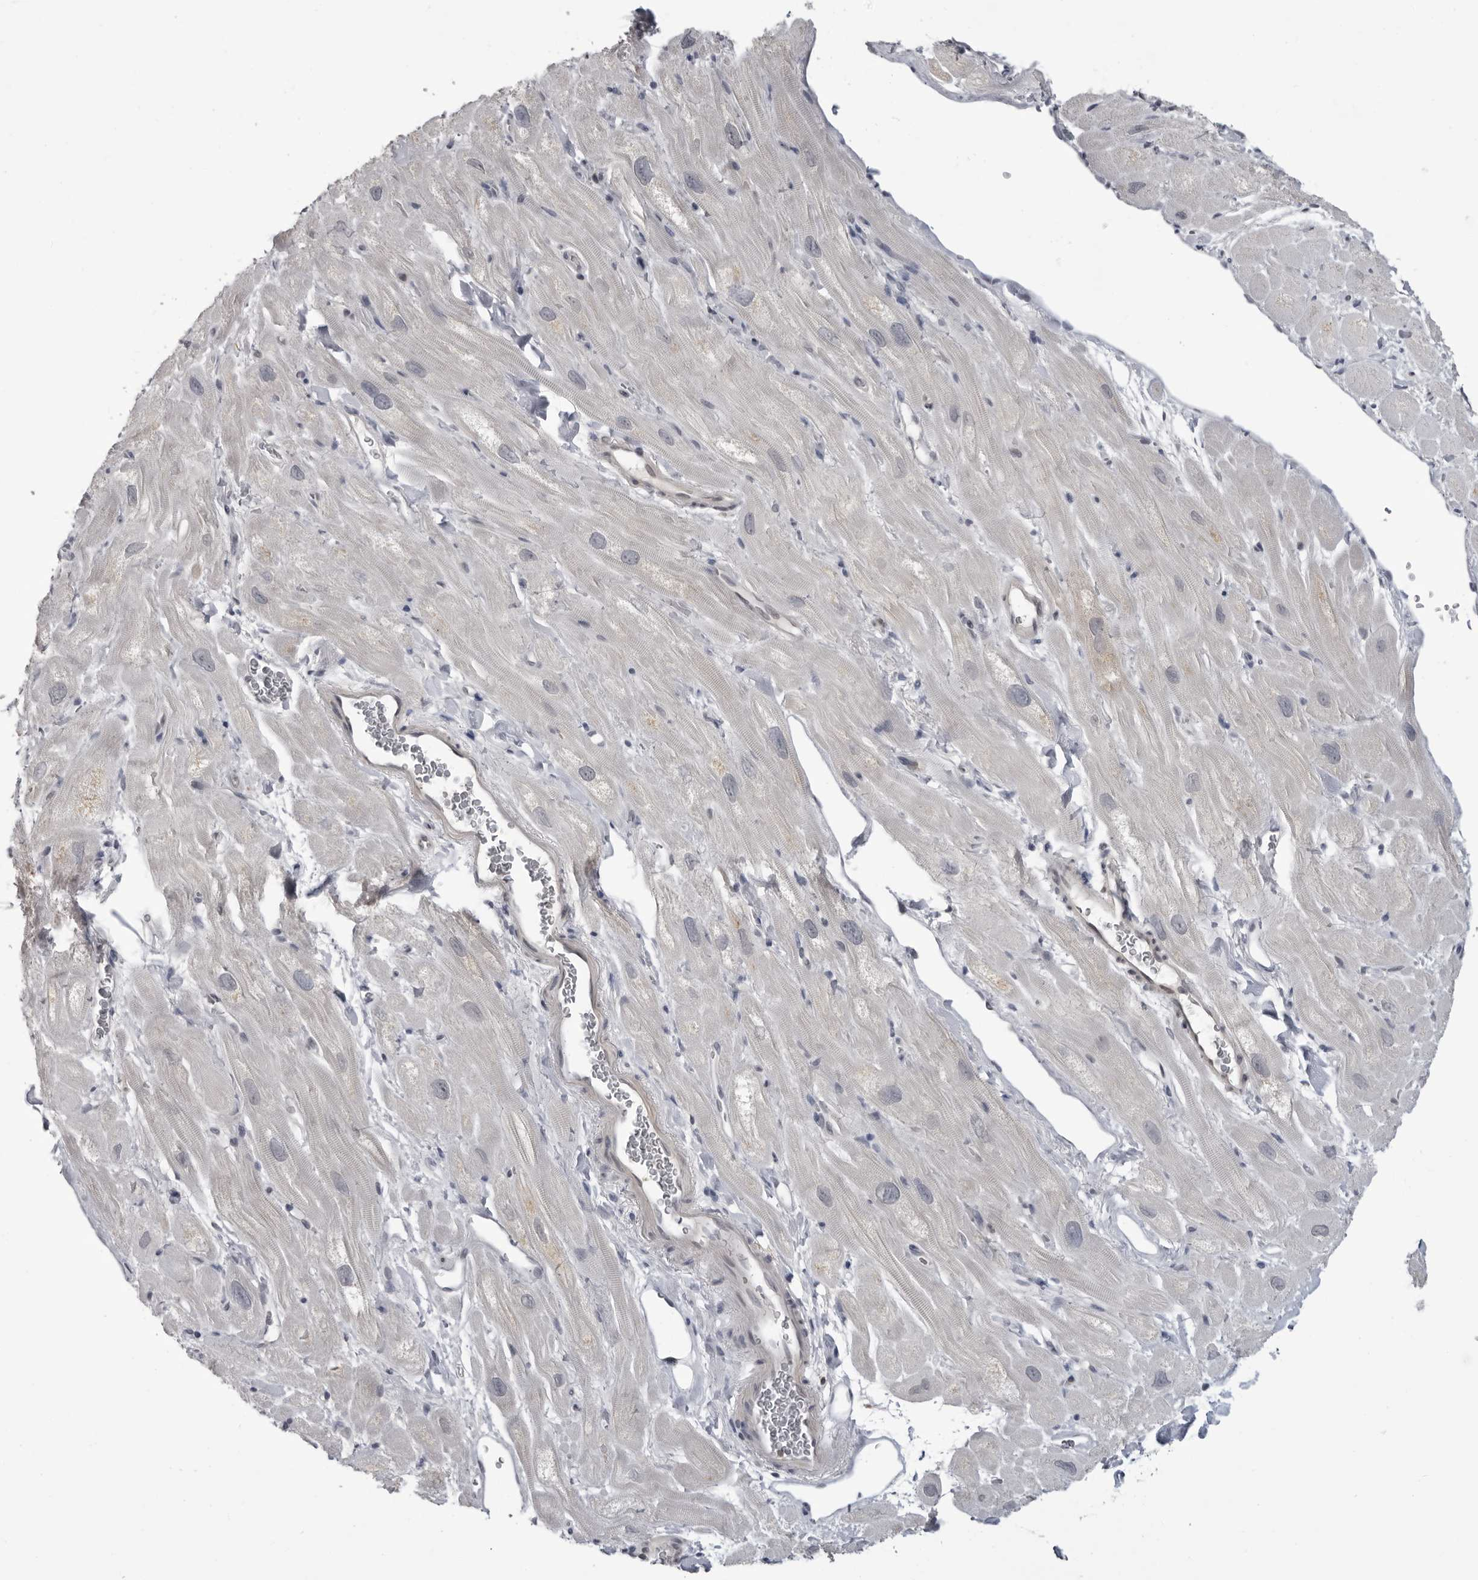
{"staining": {"intensity": "moderate", "quantity": "<25%", "location": "cytoplasmic/membranous"}, "tissue": "heart muscle", "cell_type": "Cardiomyocytes", "image_type": "normal", "snomed": [{"axis": "morphology", "description": "Normal tissue, NOS"}, {"axis": "topography", "description": "Heart"}], "caption": "Immunohistochemistry photomicrograph of normal heart muscle: human heart muscle stained using immunohistochemistry (IHC) shows low levels of moderate protein expression localized specifically in the cytoplasmic/membranous of cardiomyocytes, appearing as a cytoplasmic/membranous brown color.", "gene": "PDCL3", "patient": {"sex": "male", "age": 49}}